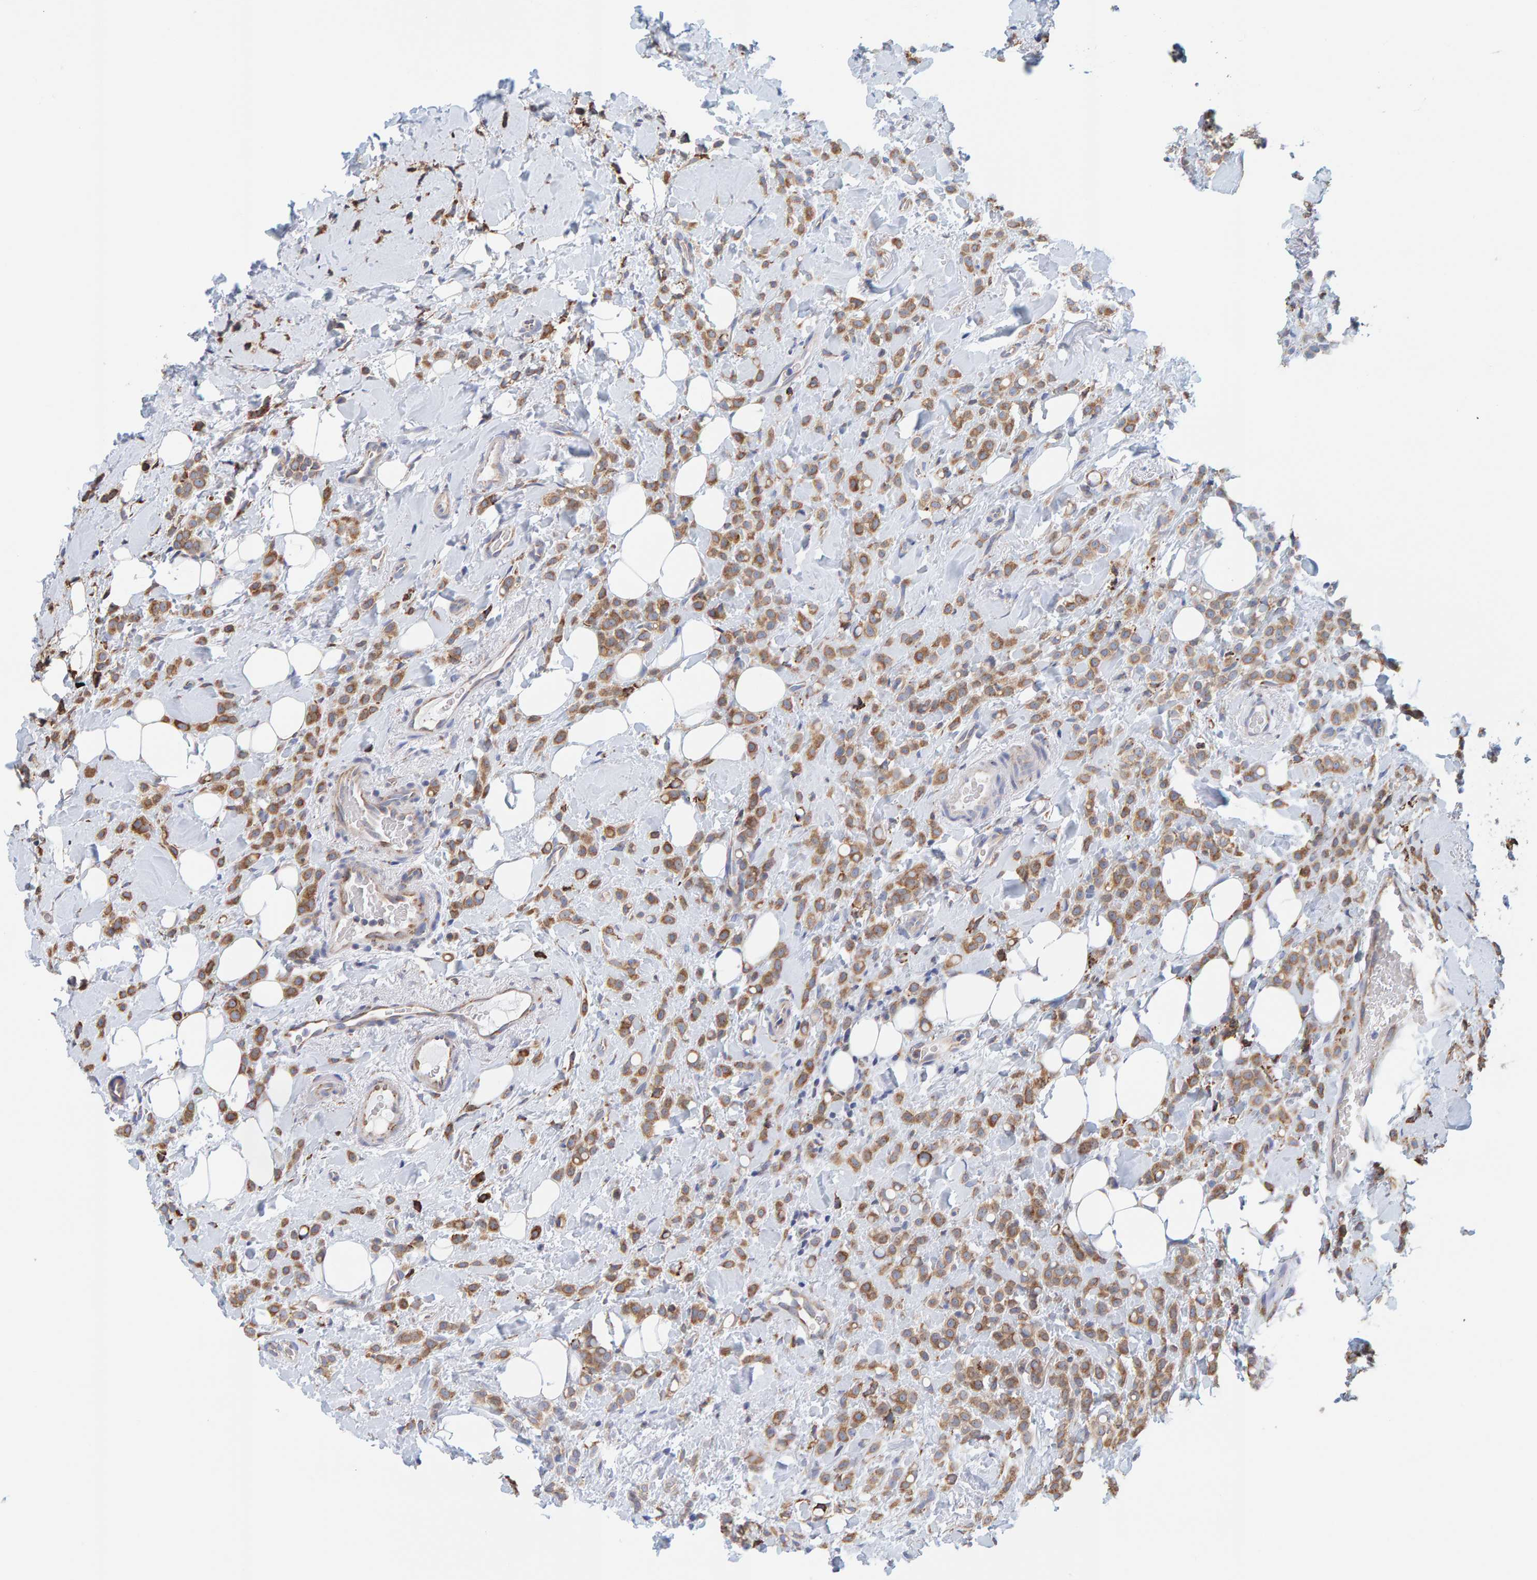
{"staining": {"intensity": "moderate", "quantity": ">75%", "location": "cytoplasmic/membranous"}, "tissue": "breast cancer", "cell_type": "Tumor cells", "image_type": "cancer", "snomed": [{"axis": "morphology", "description": "Normal tissue, NOS"}, {"axis": "morphology", "description": "Lobular carcinoma"}, {"axis": "topography", "description": "Breast"}], "caption": "Immunohistochemistry image of breast lobular carcinoma stained for a protein (brown), which exhibits medium levels of moderate cytoplasmic/membranous expression in about >75% of tumor cells.", "gene": "SGPL1", "patient": {"sex": "female", "age": 50}}